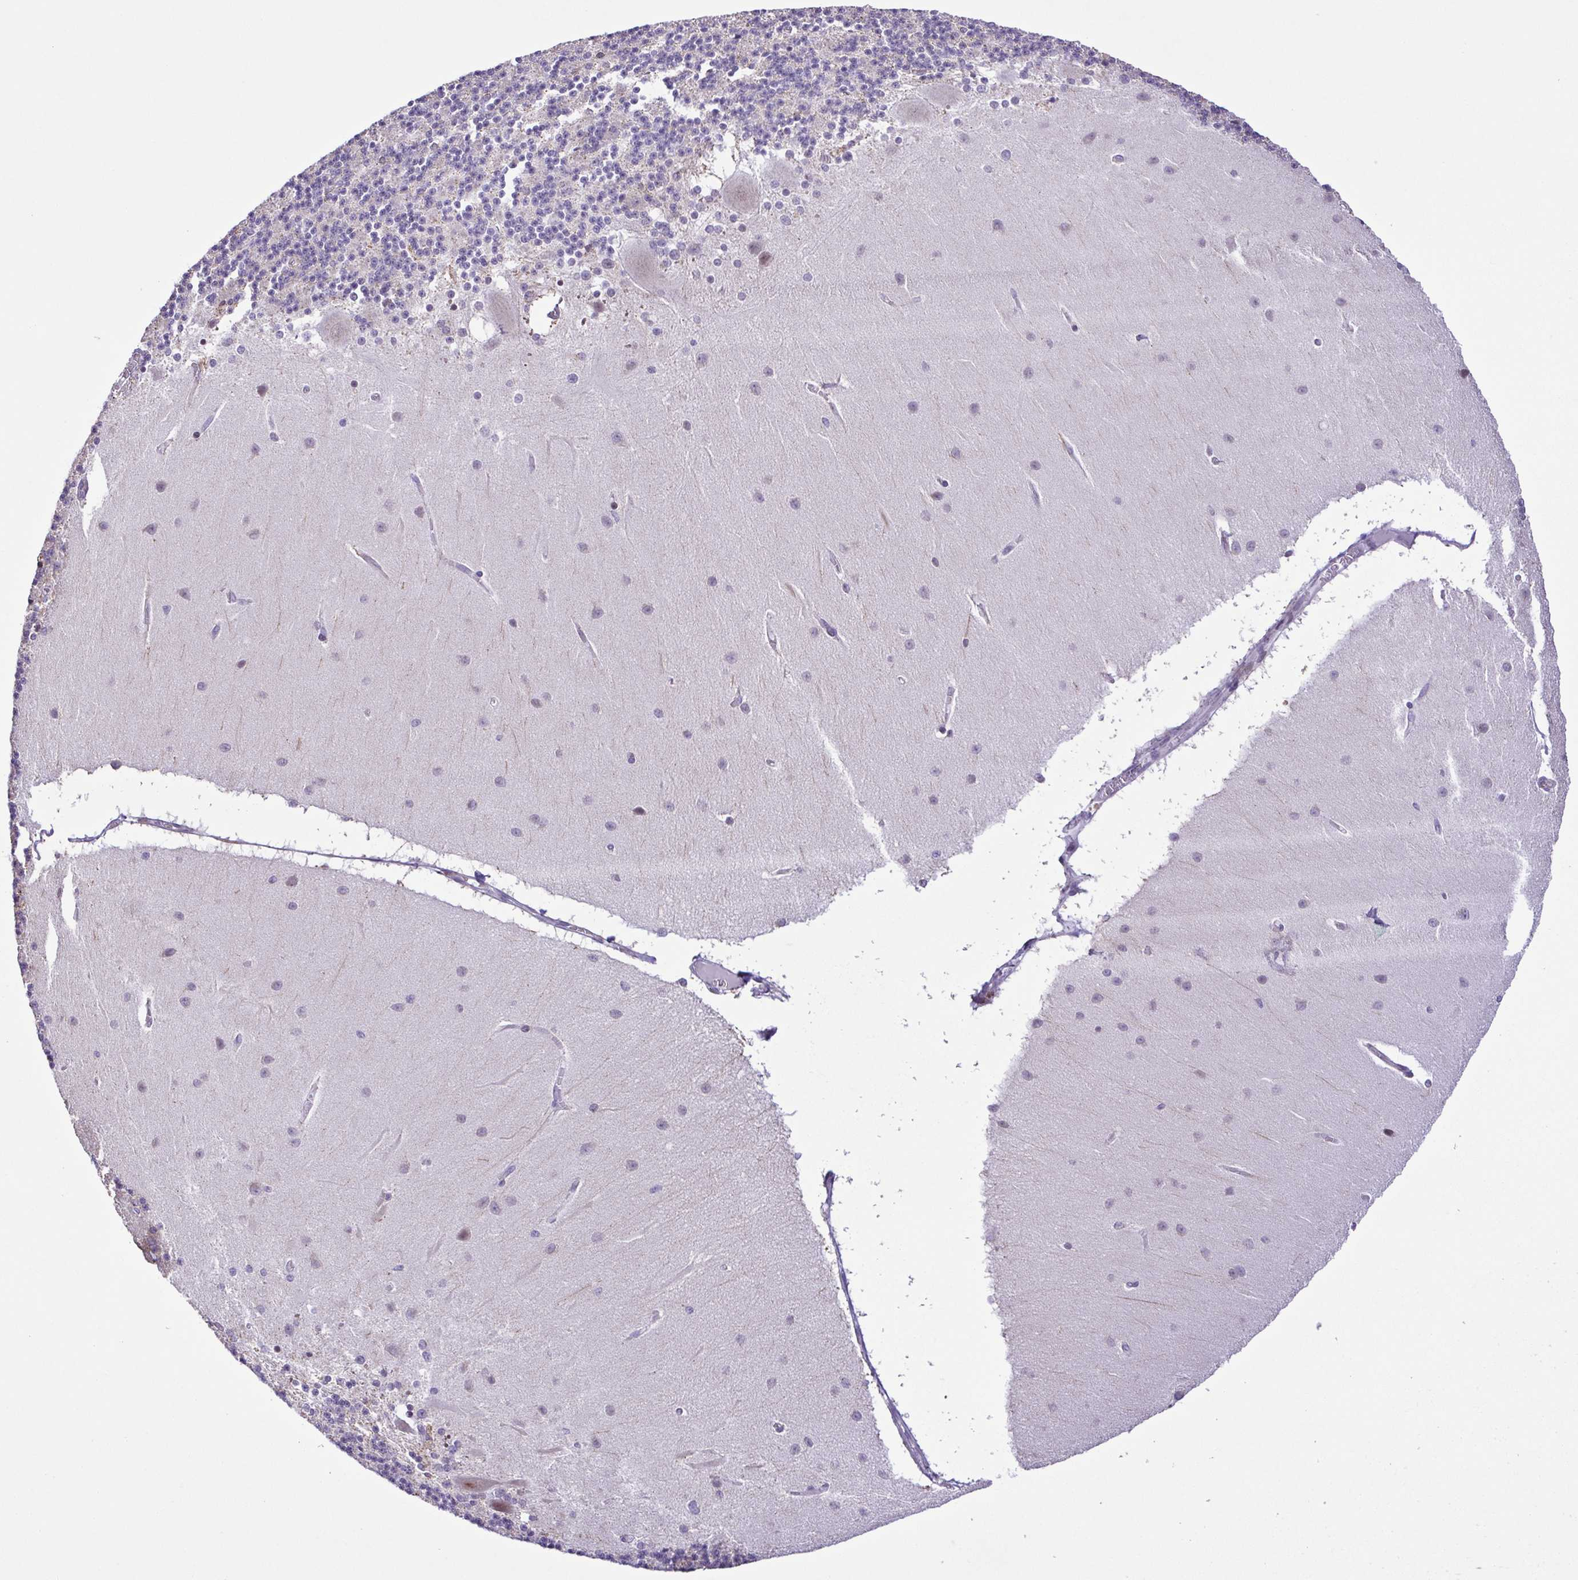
{"staining": {"intensity": "negative", "quantity": "none", "location": "none"}, "tissue": "cerebellum", "cell_type": "Cells in granular layer", "image_type": "normal", "snomed": [{"axis": "morphology", "description": "Normal tissue, NOS"}, {"axis": "topography", "description": "Cerebellum"}], "caption": "DAB (3,3'-diaminobenzidine) immunohistochemical staining of normal cerebellum displays no significant staining in cells in granular layer.", "gene": "ENSG00000286022", "patient": {"sex": "female", "age": 54}}